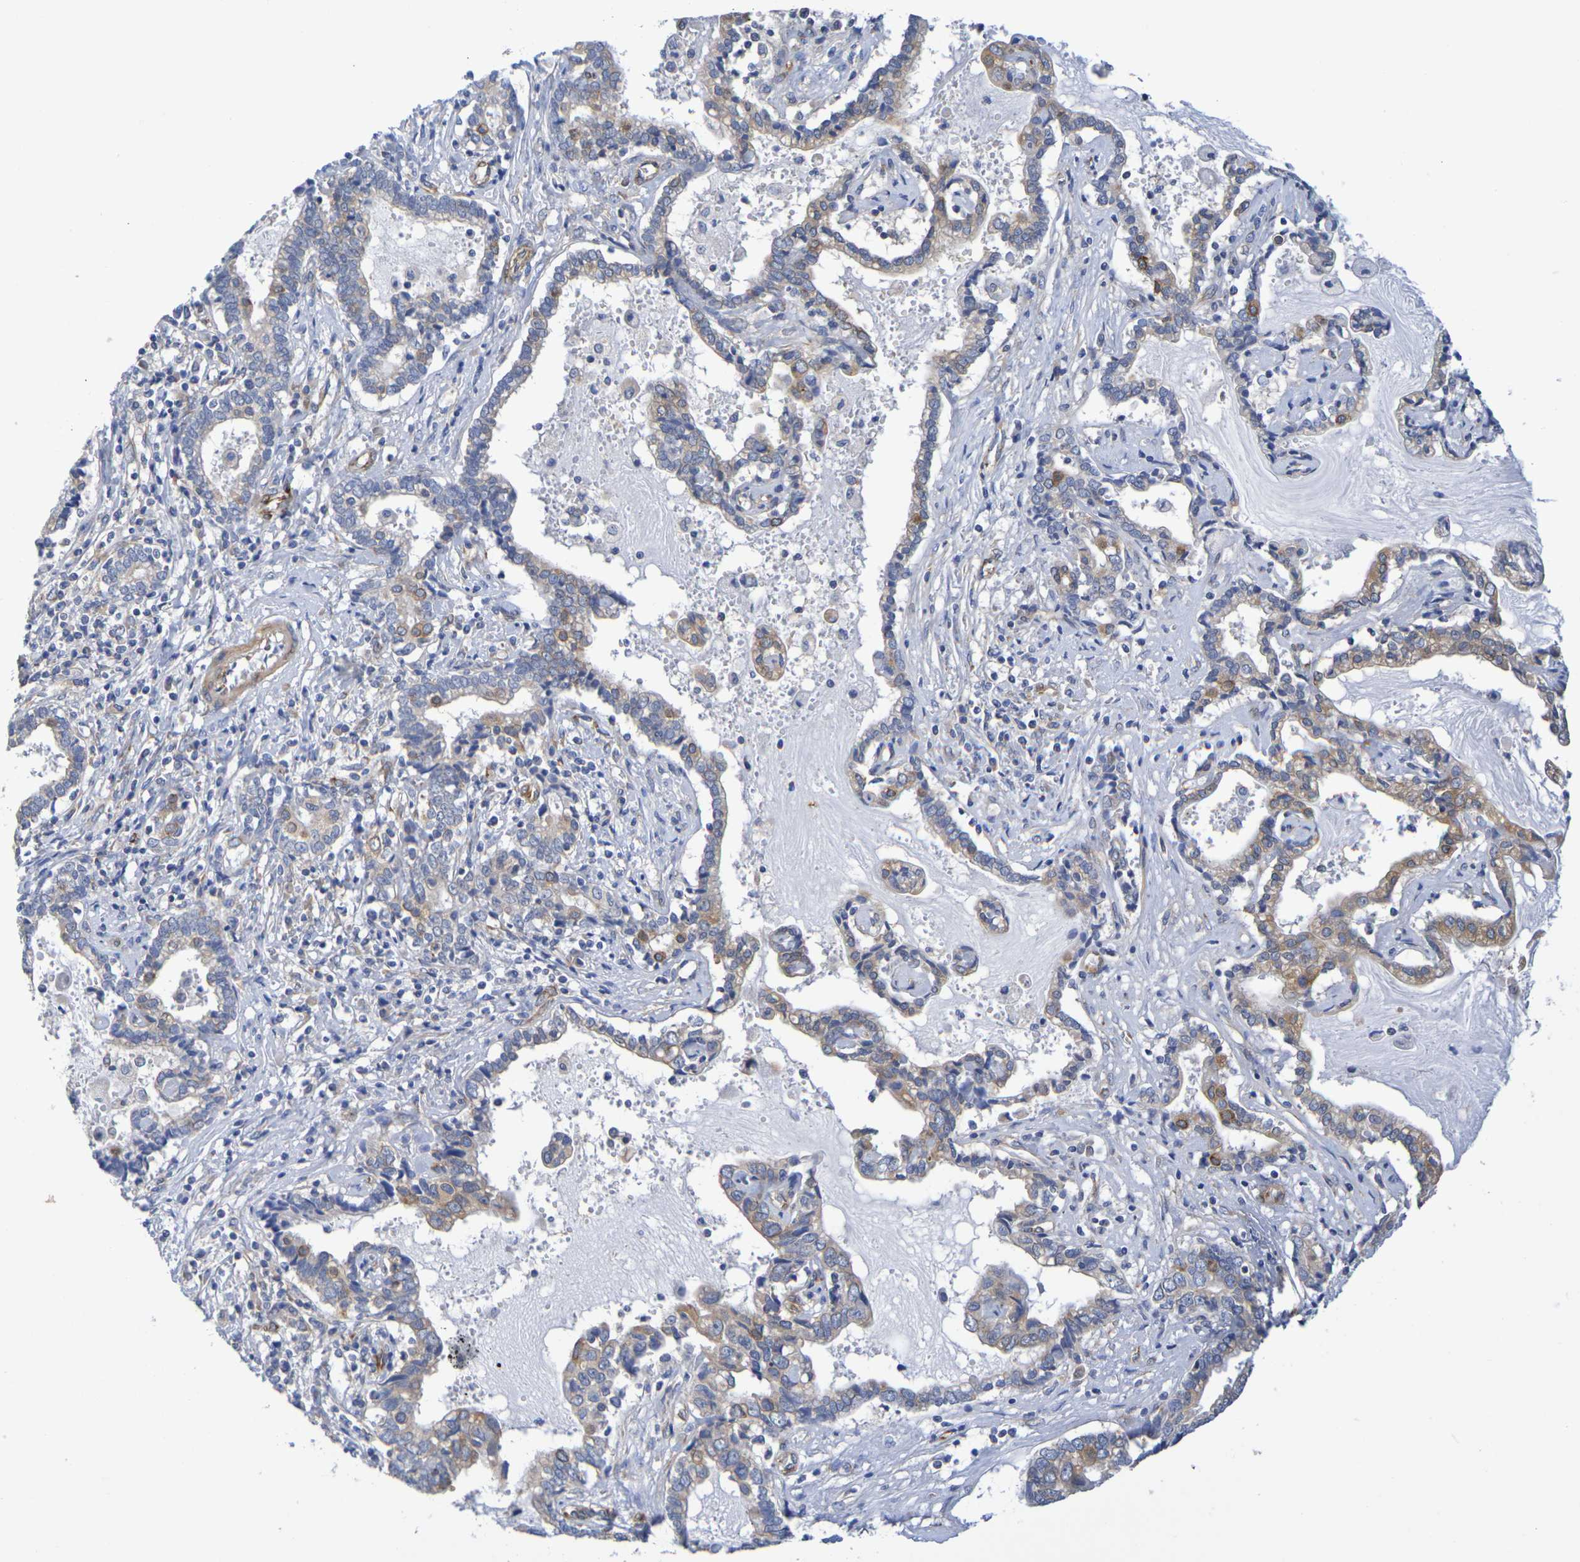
{"staining": {"intensity": "moderate", "quantity": "25%-75%", "location": "cytoplasmic/membranous"}, "tissue": "liver cancer", "cell_type": "Tumor cells", "image_type": "cancer", "snomed": [{"axis": "morphology", "description": "Cholangiocarcinoma"}, {"axis": "topography", "description": "Liver"}], "caption": "Protein positivity by immunohistochemistry (IHC) displays moderate cytoplasmic/membranous positivity in about 25%-75% of tumor cells in liver cancer (cholangiocarcinoma).", "gene": "TMCC3", "patient": {"sex": "male", "age": 57}}